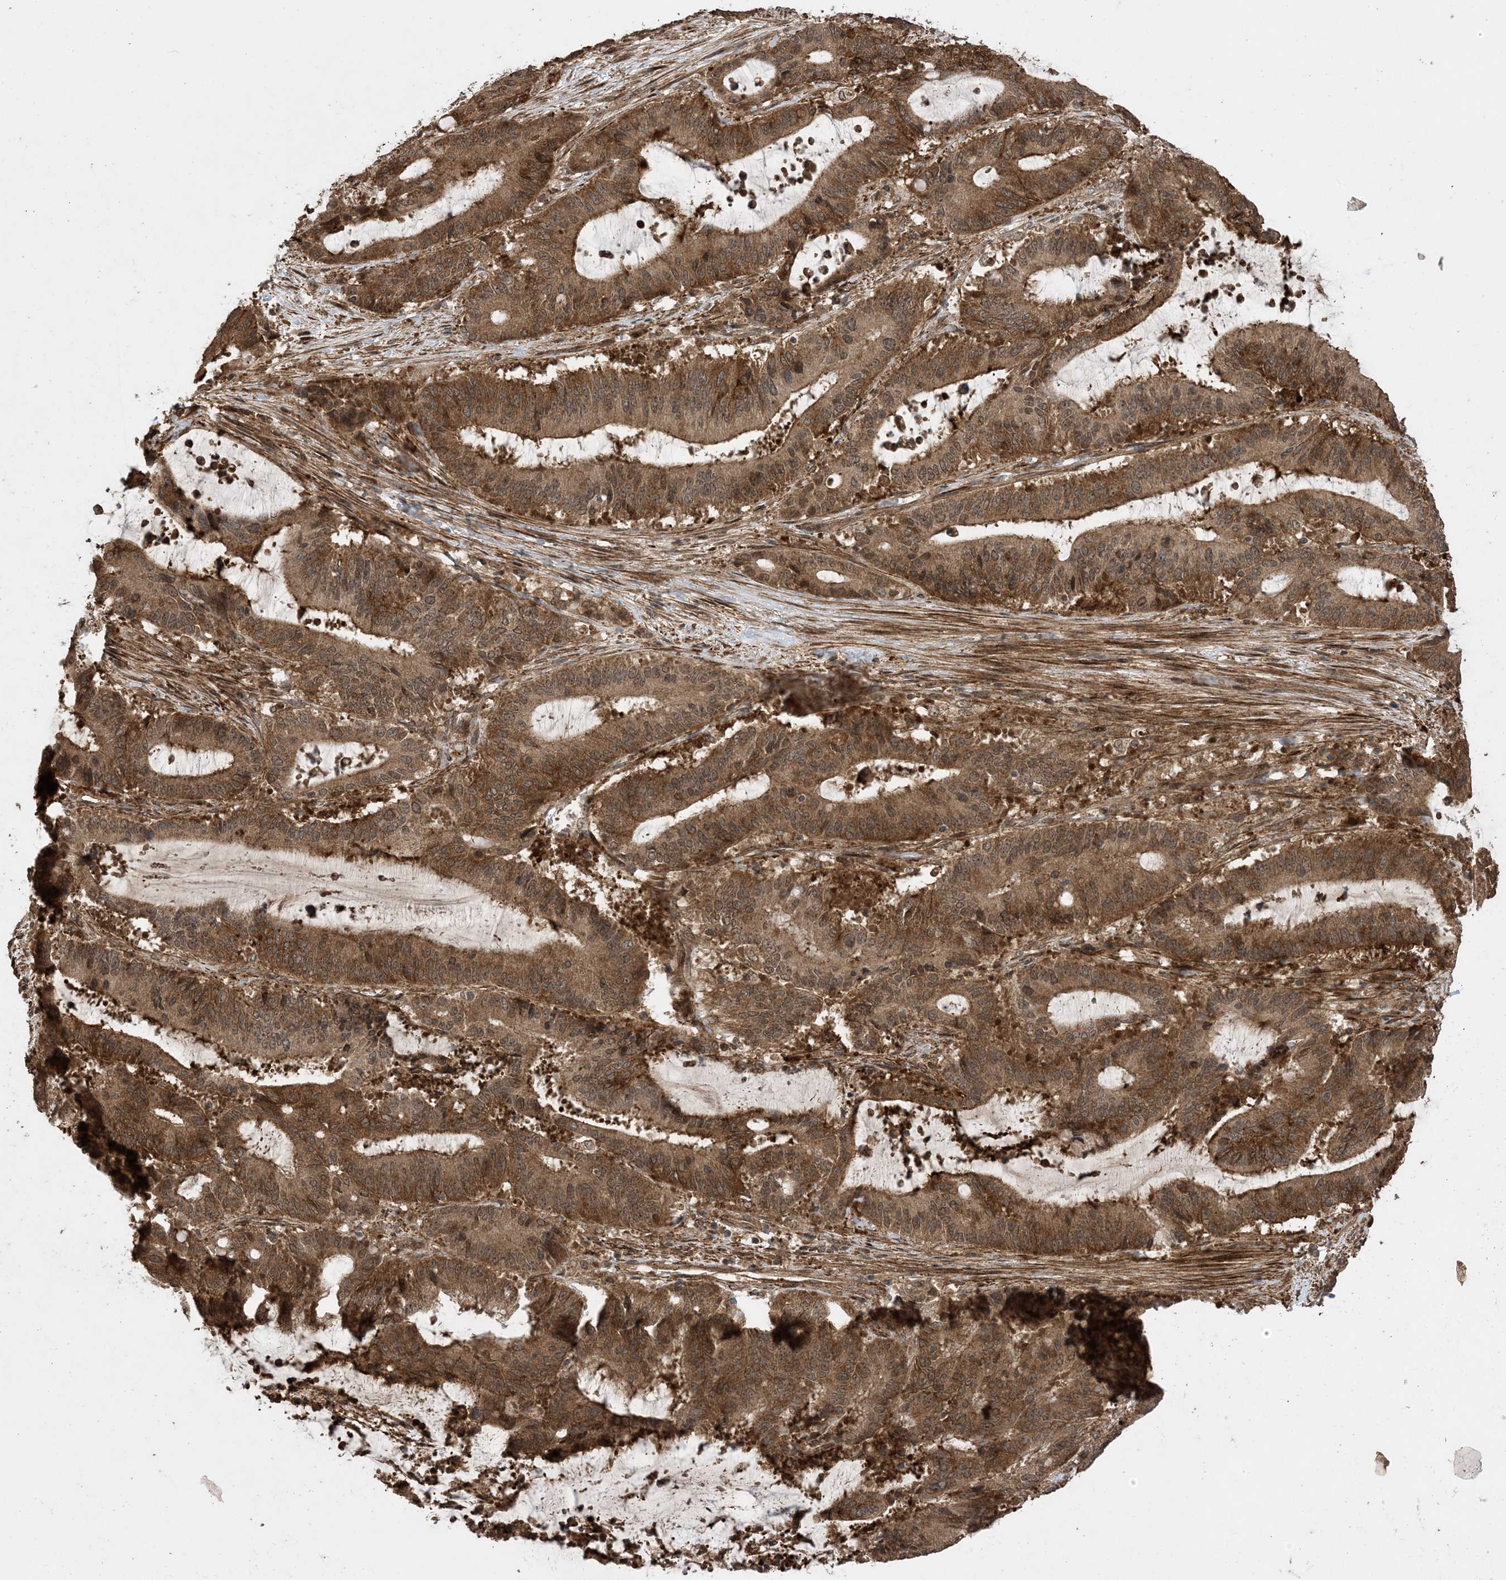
{"staining": {"intensity": "moderate", "quantity": ">75%", "location": "cytoplasmic/membranous,nuclear"}, "tissue": "liver cancer", "cell_type": "Tumor cells", "image_type": "cancer", "snomed": [{"axis": "morphology", "description": "Normal tissue, NOS"}, {"axis": "morphology", "description": "Cholangiocarcinoma"}, {"axis": "topography", "description": "Liver"}, {"axis": "topography", "description": "Peripheral nerve tissue"}], "caption": "Liver cancer (cholangiocarcinoma) stained with IHC exhibits moderate cytoplasmic/membranous and nuclear staining in approximately >75% of tumor cells.", "gene": "ZNF511", "patient": {"sex": "female", "age": 73}}